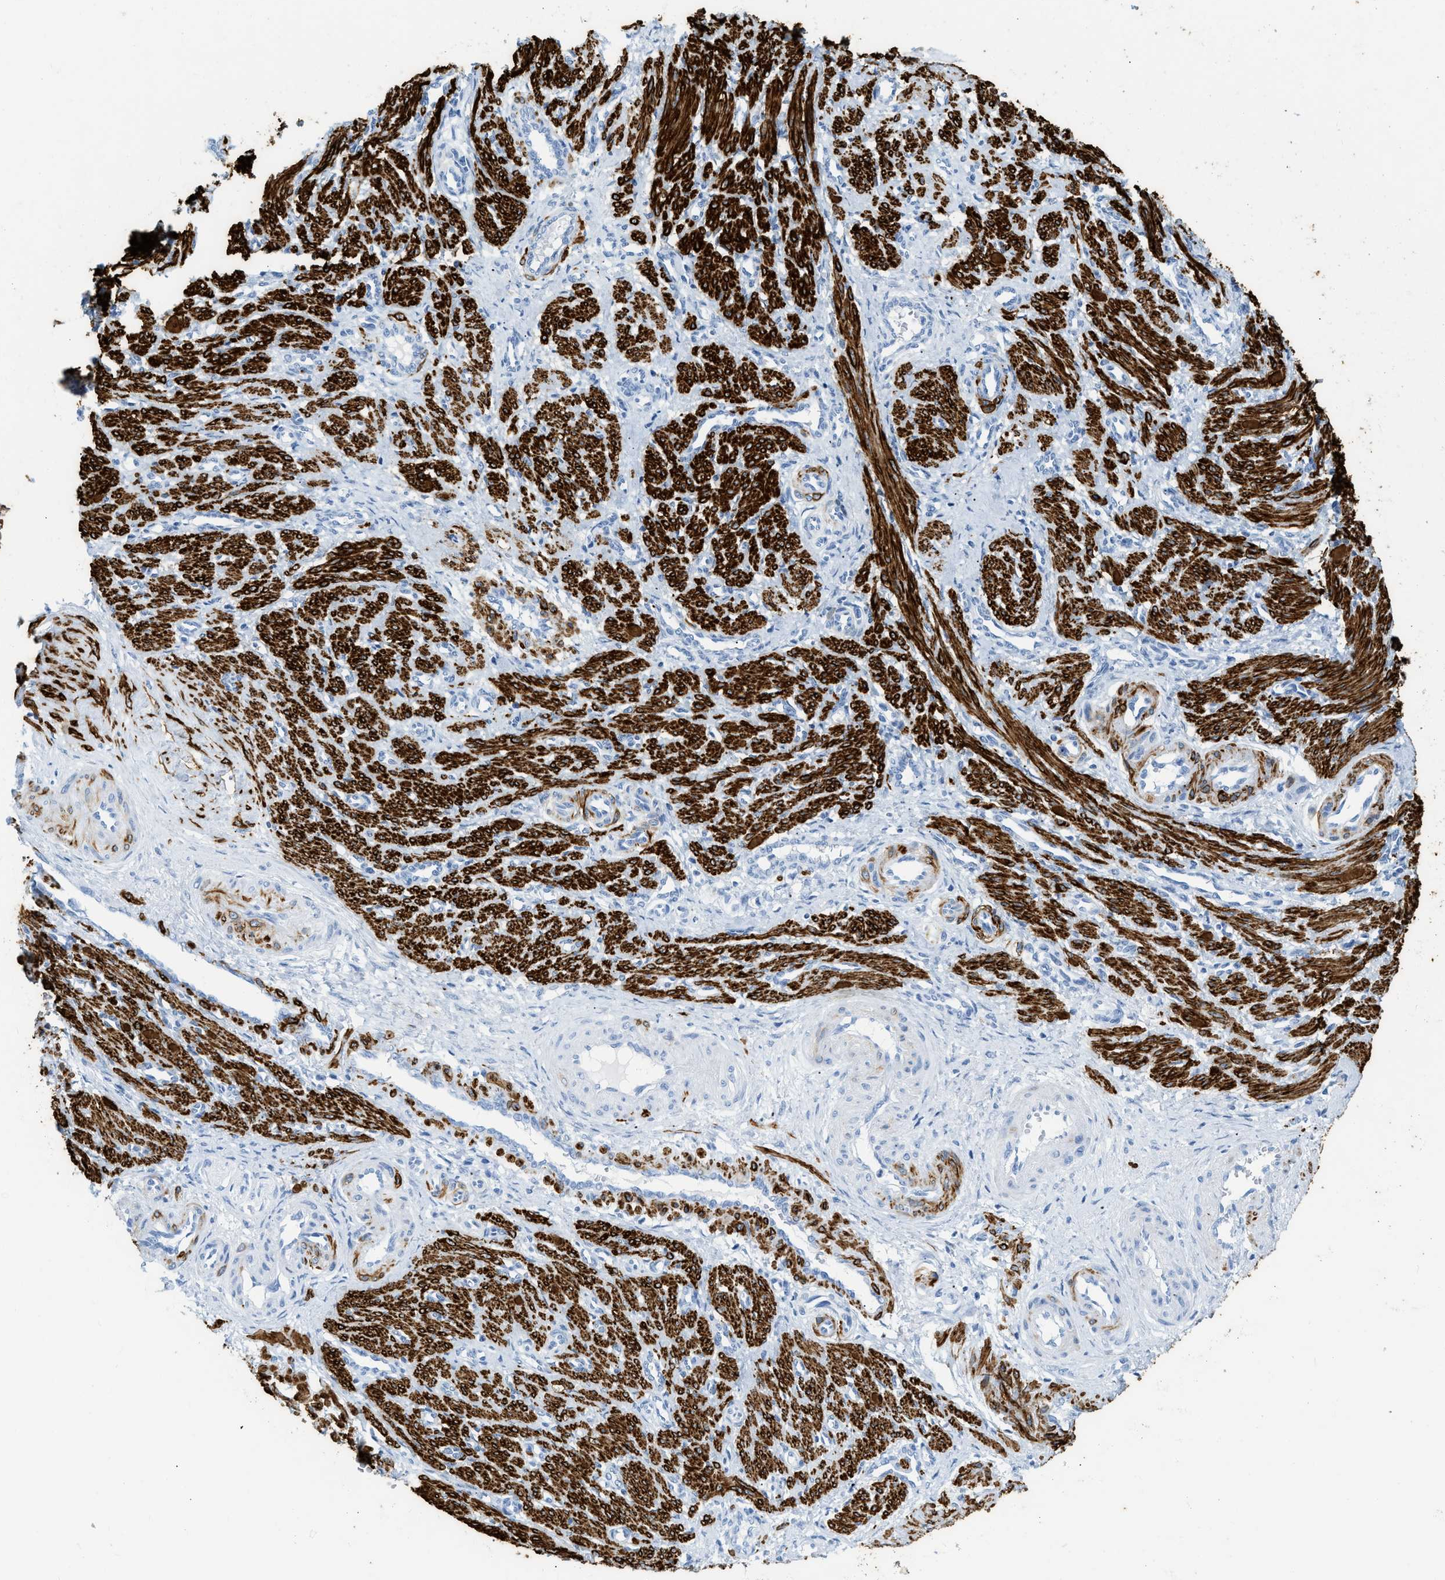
{"staining": {"intensity": "strong", "quantity": ">75%", "location": "cytoplasmic/membranous"}, "tissue": "smooth muscle", "cell_type": "Smooth muscle cells", "image_type": "normal", "snomed": [{"axis": "morphology", "description": "Normal tissue, NOS"}, {"axis": "topography", "description": "Endometrium"}], "caption": "Smooth muscle was stained to show a protein in brown. There is high levels of strong cytoplasmic/membranous expression in about >75% of smooth muscle cells. The staining was performed using DAB (3,3'-diaminobenzidine), with brown indicating positive protein expression. Nuclei are stained blue with hematoxylin.", "gene": "DES", "patient": {"sex": "female", "age": 33}}